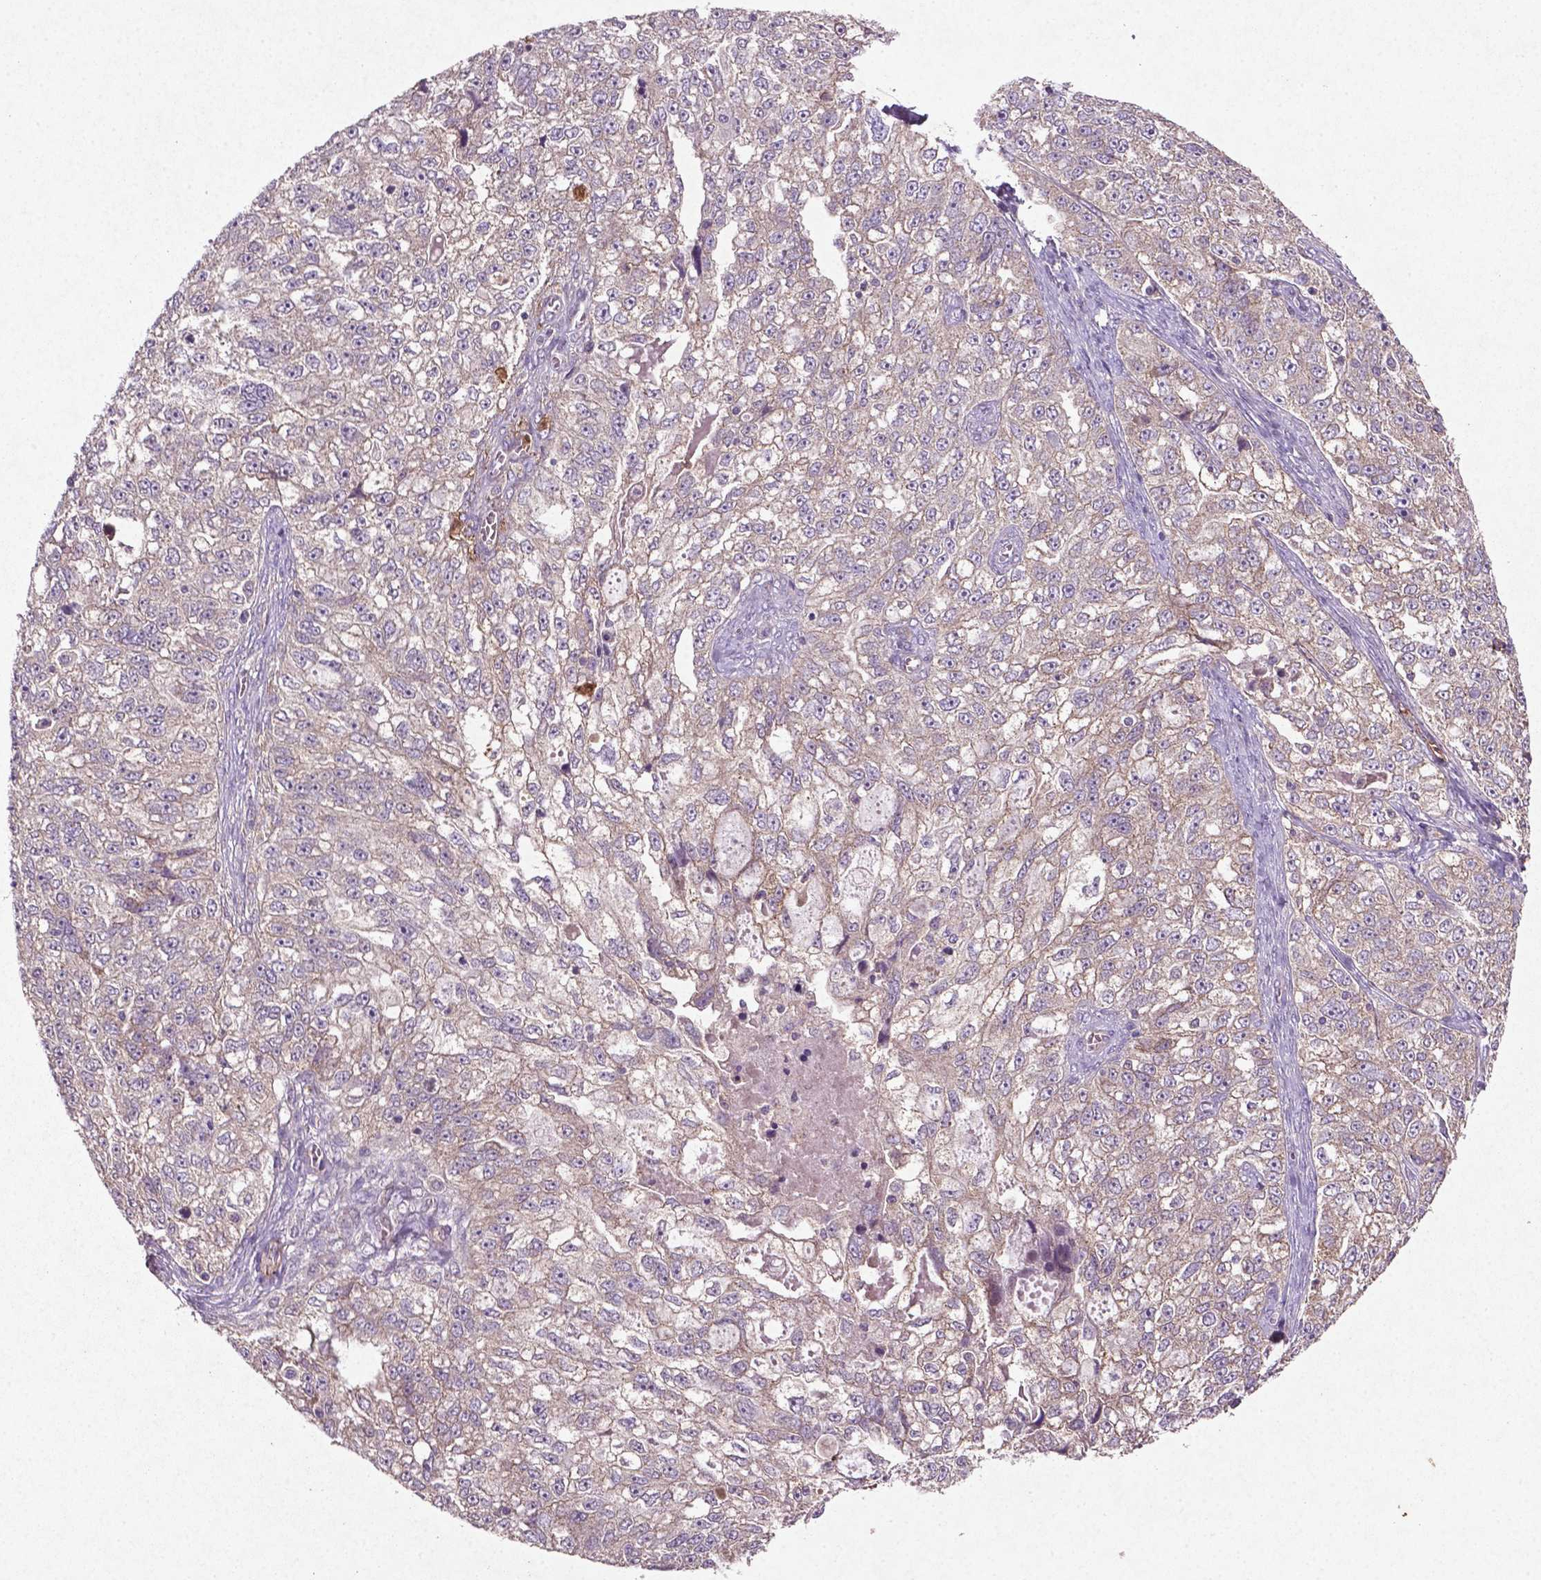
{"staining": {"intensity": "weak", "quantity": "<25%", "location": "cytoplasmic/membranous"}, "tissue": "ovarian cancer", "cell_type": "Tumor cells", "image_type": "cancer", "snomed": [{"axis": "morphology", "description": "Cystadenocarcinoma, serous, NOS"}, {"axis": "topography", "description": "Ovary"}], "caption": "There is no significant positivity in tumor cells of ovarian serous cystadenocarcinoma.", "gene": "MTOR", "patient": {"sex": "female", "age": 51}}